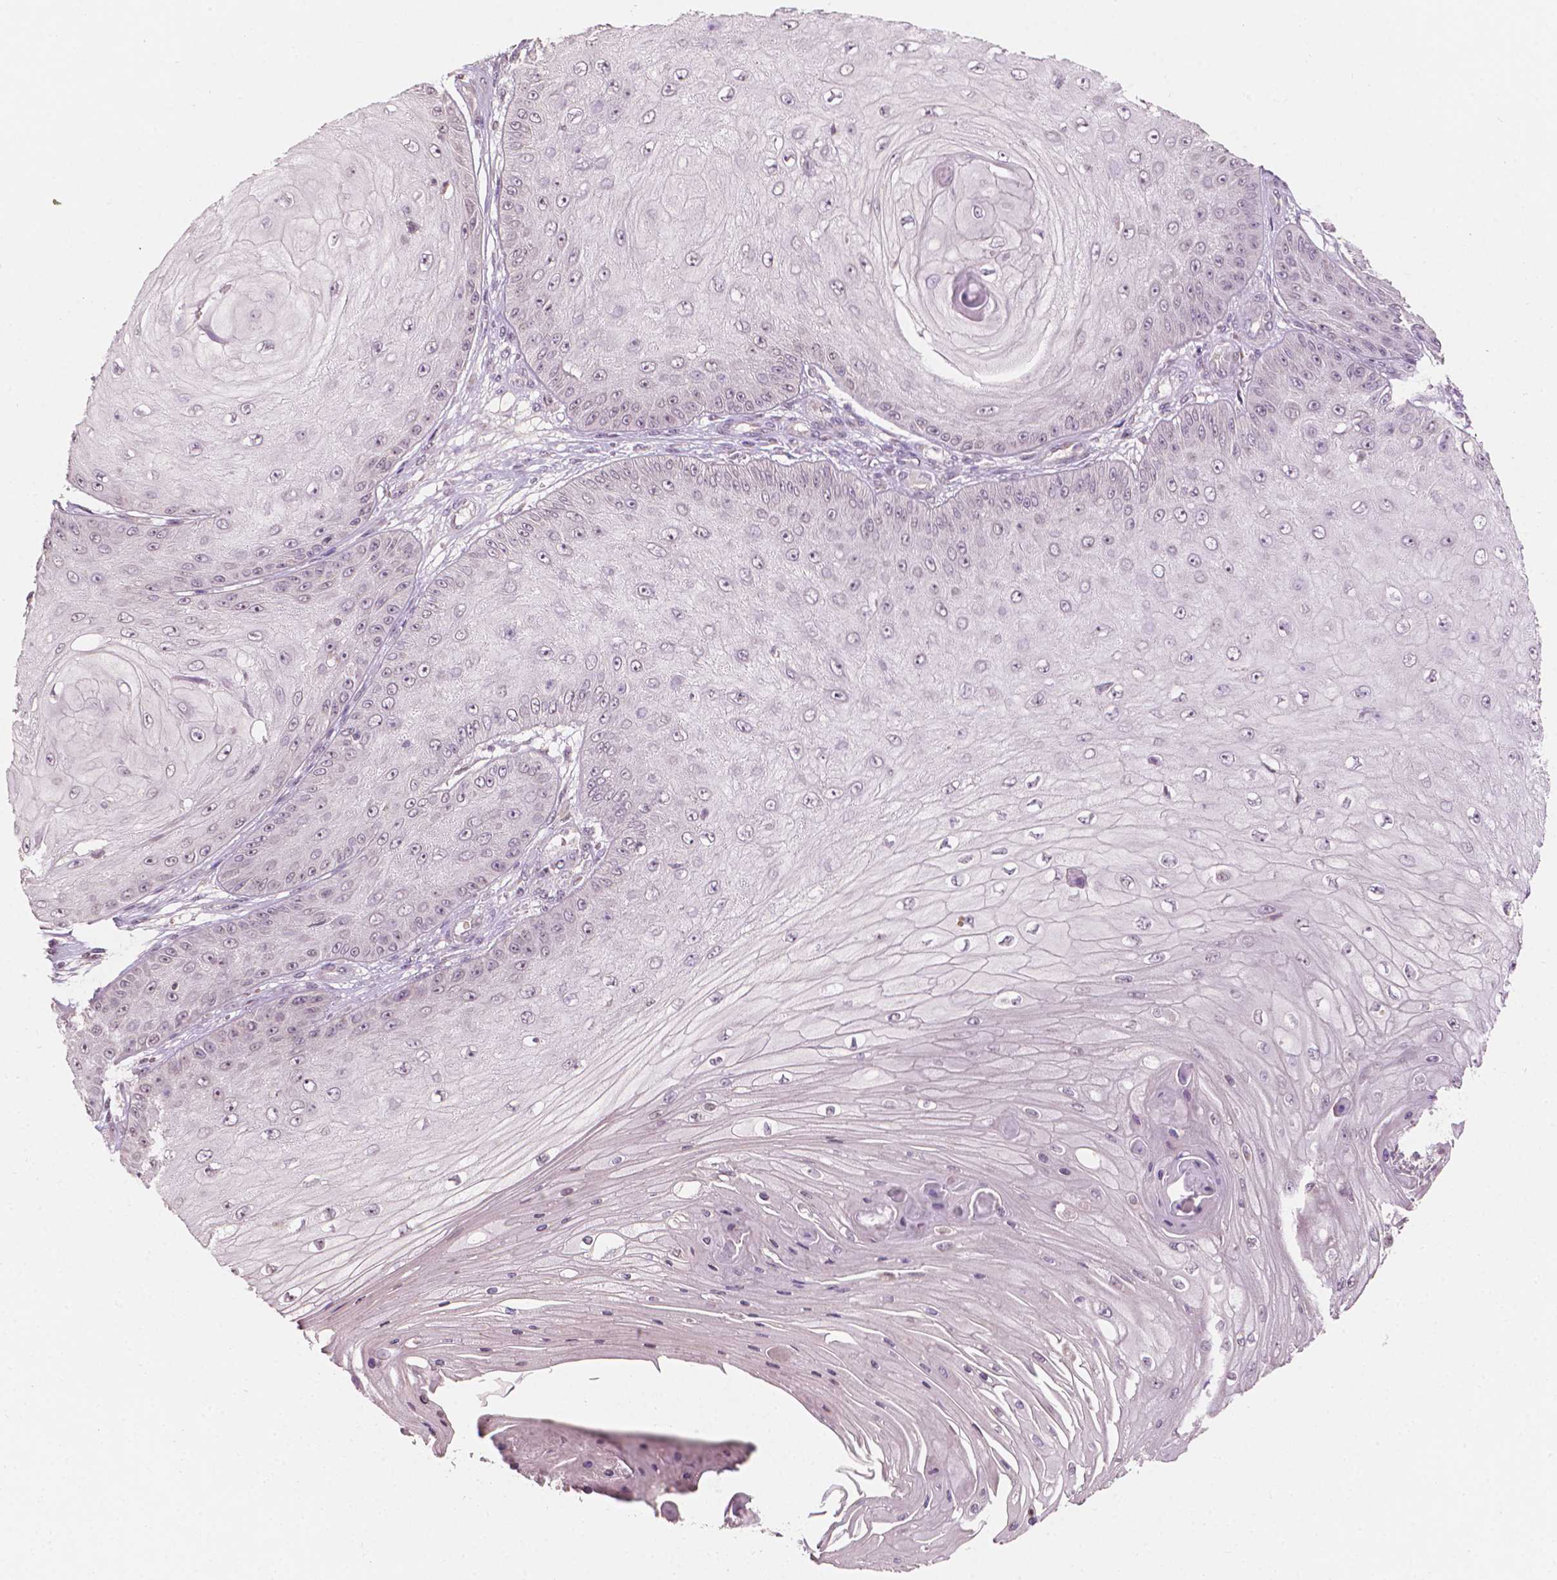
{"staining": {"intensity": "negative", "quantity": "none", "location": "none"}, "tissue": "skin cancer", "cell_type": "Tumor cells", "image_type": "cancer", "snomed": [{"axis": "morphology", "description": "Squamous cell carcinoma, NOS"}, {"axis": "topography", "description": "Skin"}], "caption": "Tumor cells are negative for brown protein staining in skin cancer.", "gene": "NOS1AP", "patient": {"sex": "male", "age": 70}}